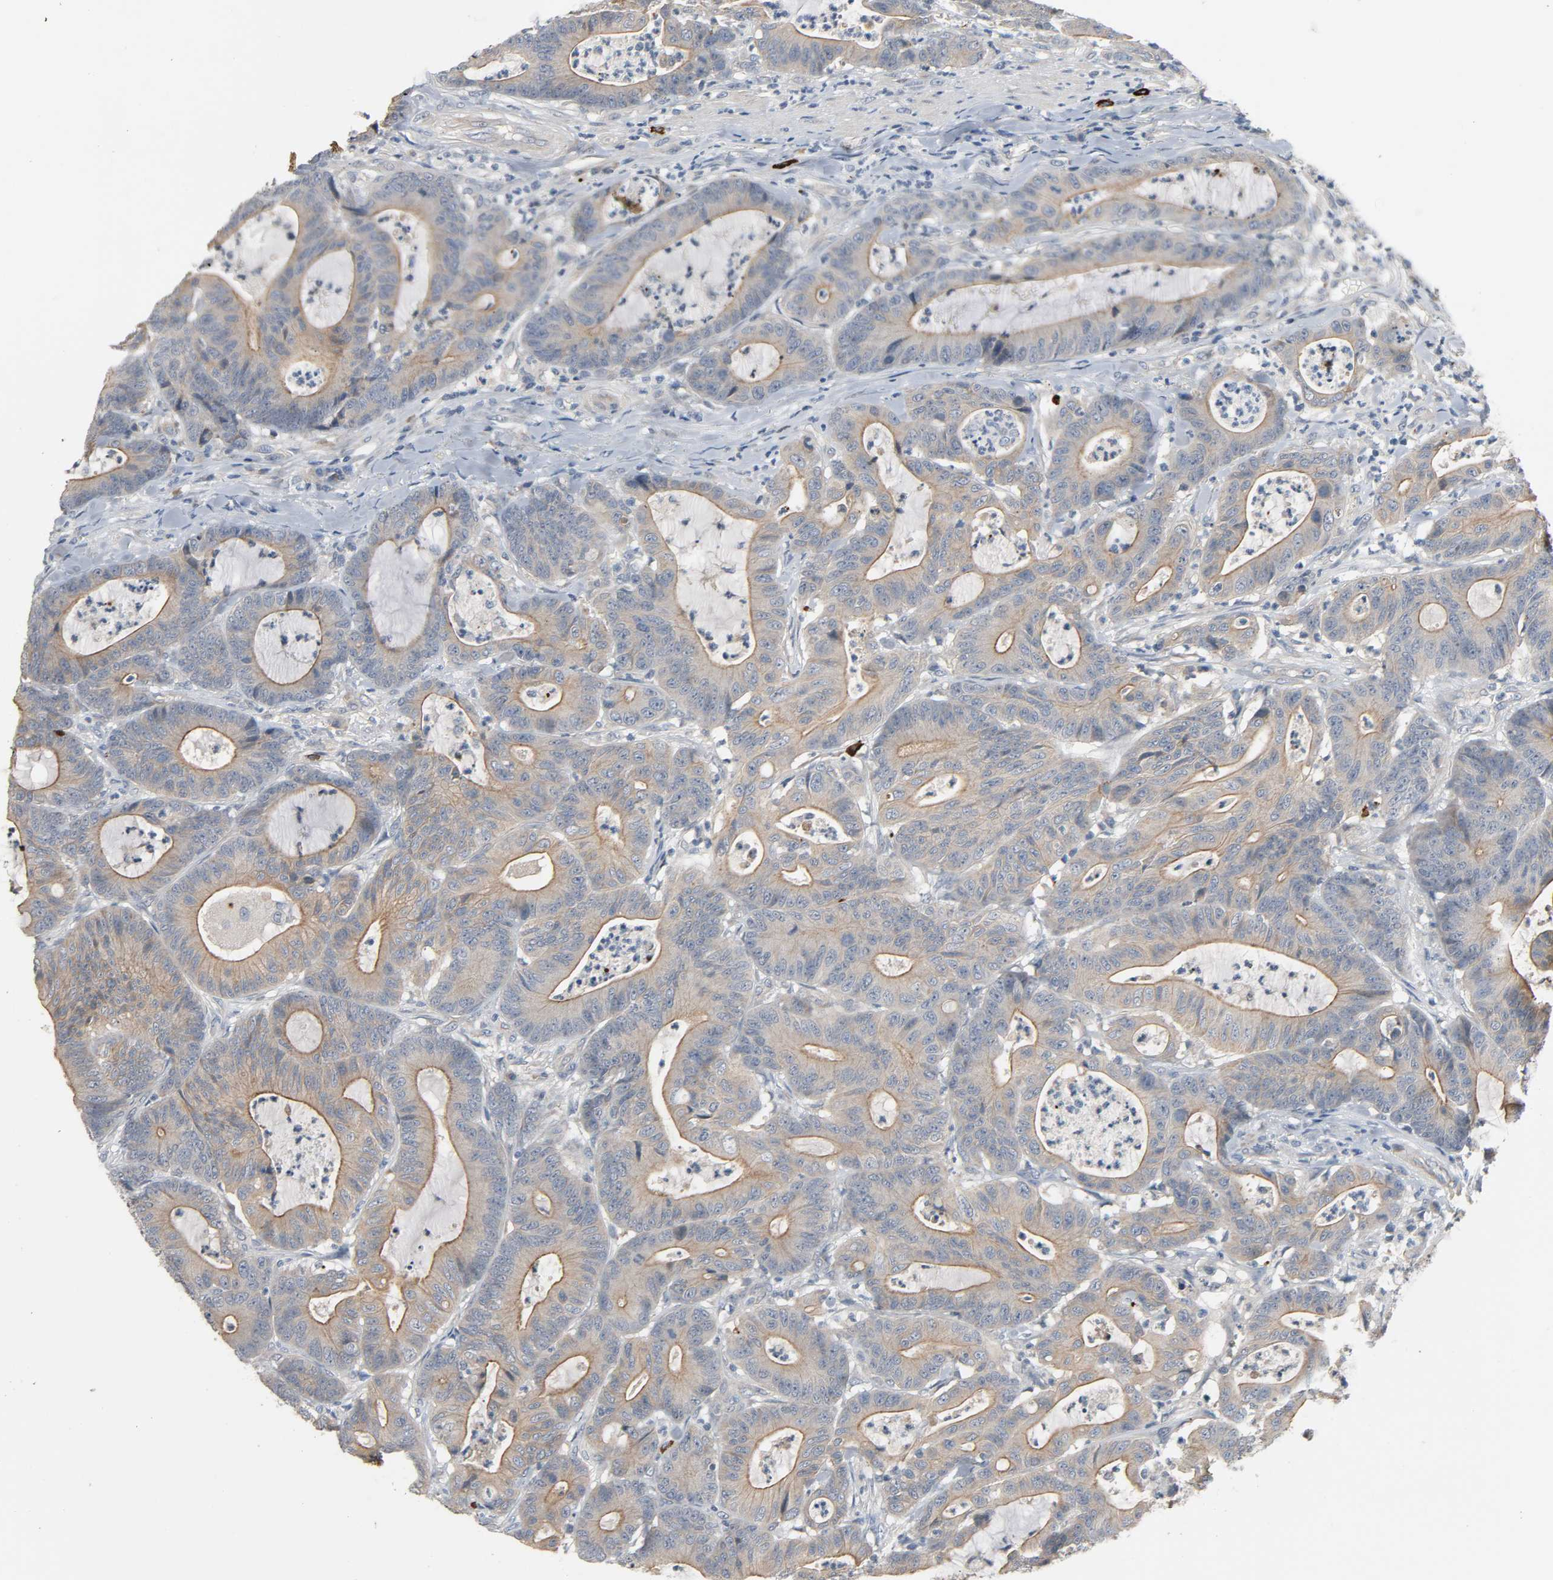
{"staining": {"intensity": "weak", "quantity": ">75%", "location": "cytoplasmic/membranous"}, "tissue": "colorectal cancer", "cell_type": "Tumor cells", "image_type": "cancer", "snomed": [{"axis": "morphology", "description": "Adenocarcinoma, NOS"}, {"axis": "topography", "description": "Colon"}], "caption": "Protein staining of colorectal cancer tissue demonstrates weak cytoplasmic/membranous staining in about >75% of tumor cells. (Stains: DAB (3,3'-diaminobenzidine) in brown, nuclei in blue, Microscopy: brightfield microscopy at high magnification).", "gene": "LIMCH1", "patient": {"sex": "female", "age": 84}}